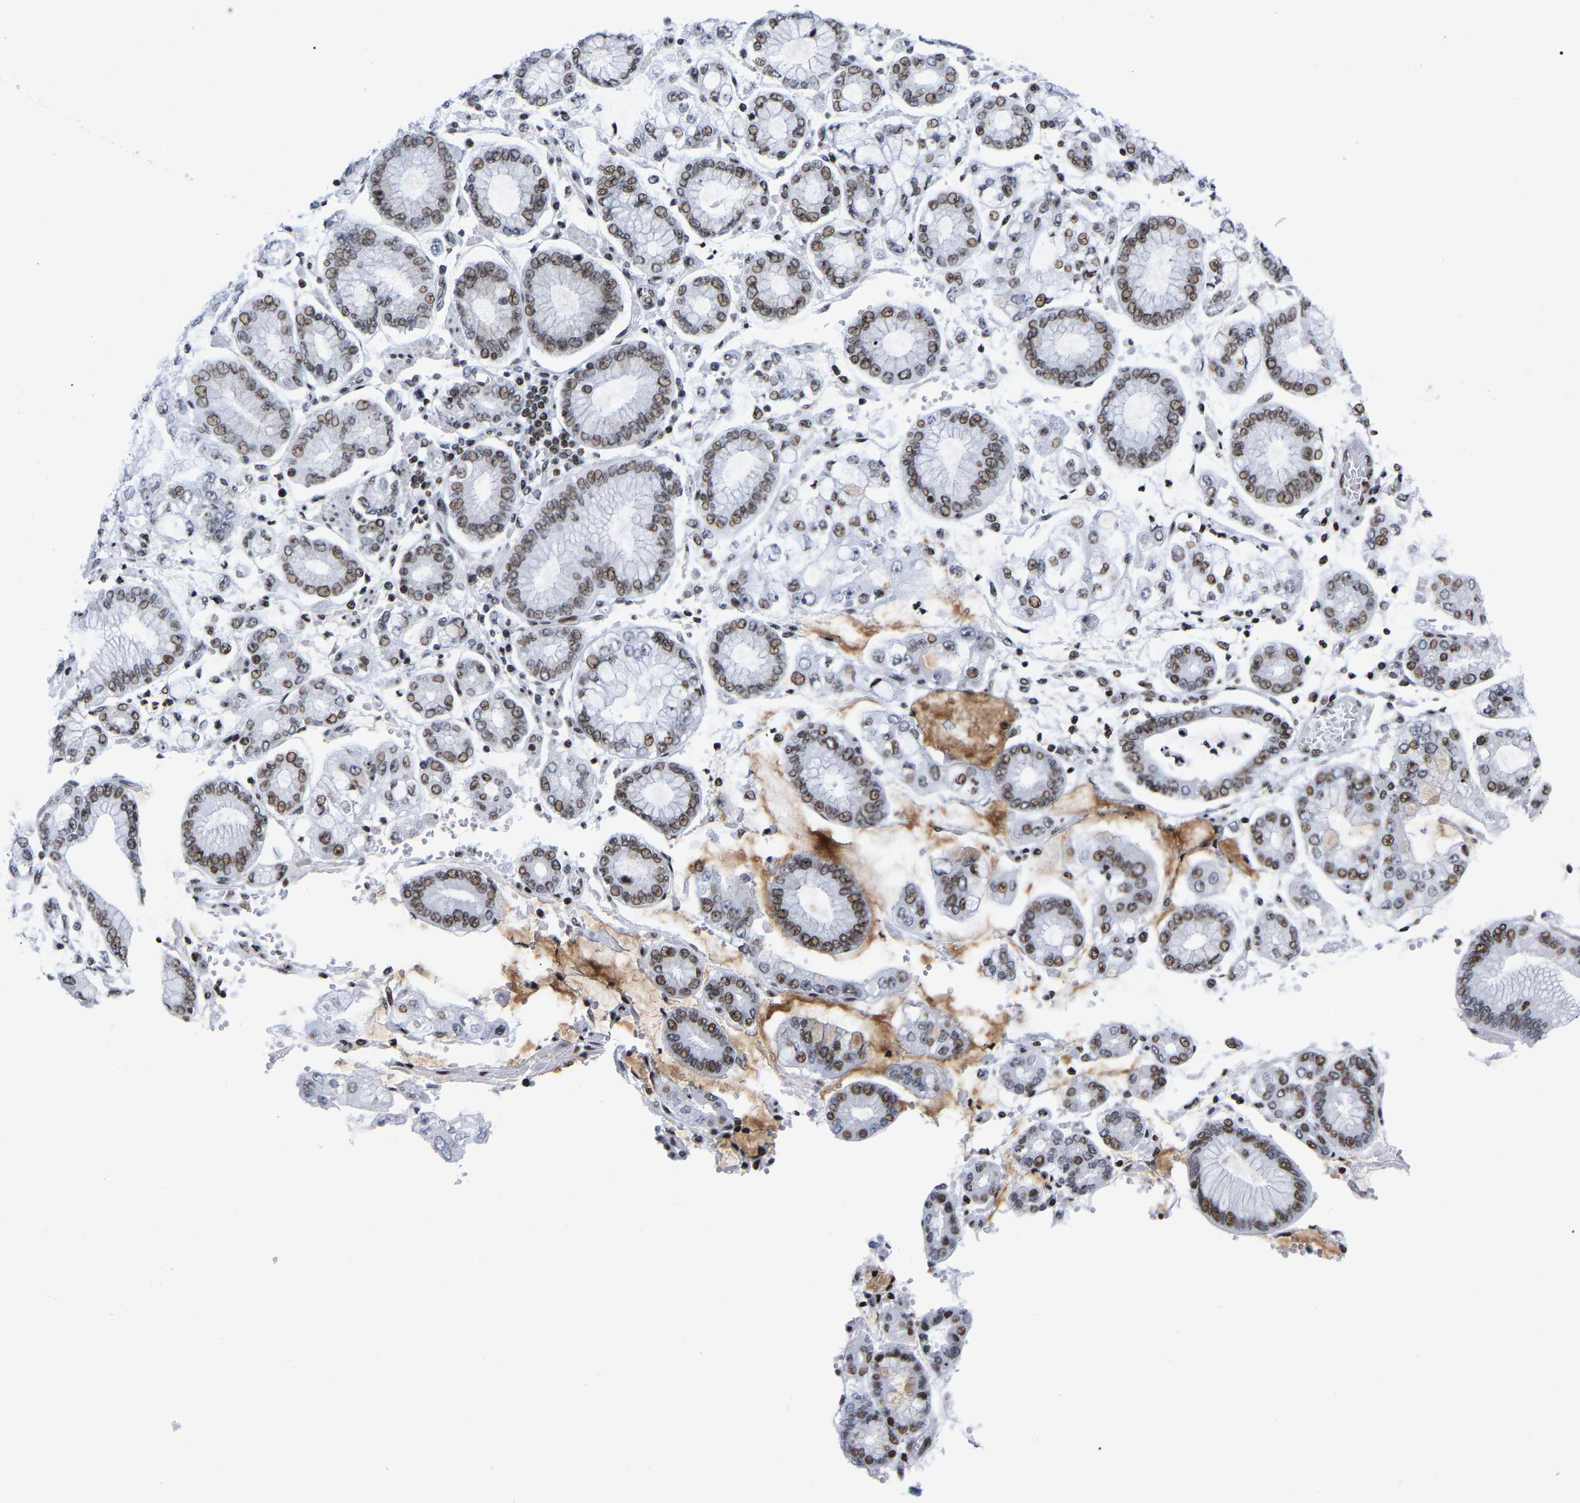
{"staining": {"intensity": "moderate", "quantity": ">75%", "location": "nuclear"}, "tissue": "stomach cancer", "cell_type": "Tumor cells", "image_type": "cancer", "snomed": [{"axis": "morphology", "description": "Adenocarcinoma, NOS"}, {"axis": "topography", "description": "Stomach"}], "caption": "Tumor cells reveal medium levels of moderate nuclear positivity in about >75% of cells in human stomach cancer (adenocarcinoma). The protein of interest is stained brown, and the nuclei are stained in blue (DAB (3,3'-diaminobenzidine) IHC with brightfield microscopy, high magnification).", "gene": "PRCC", "patient": {"sex": "male", "age": 76}}